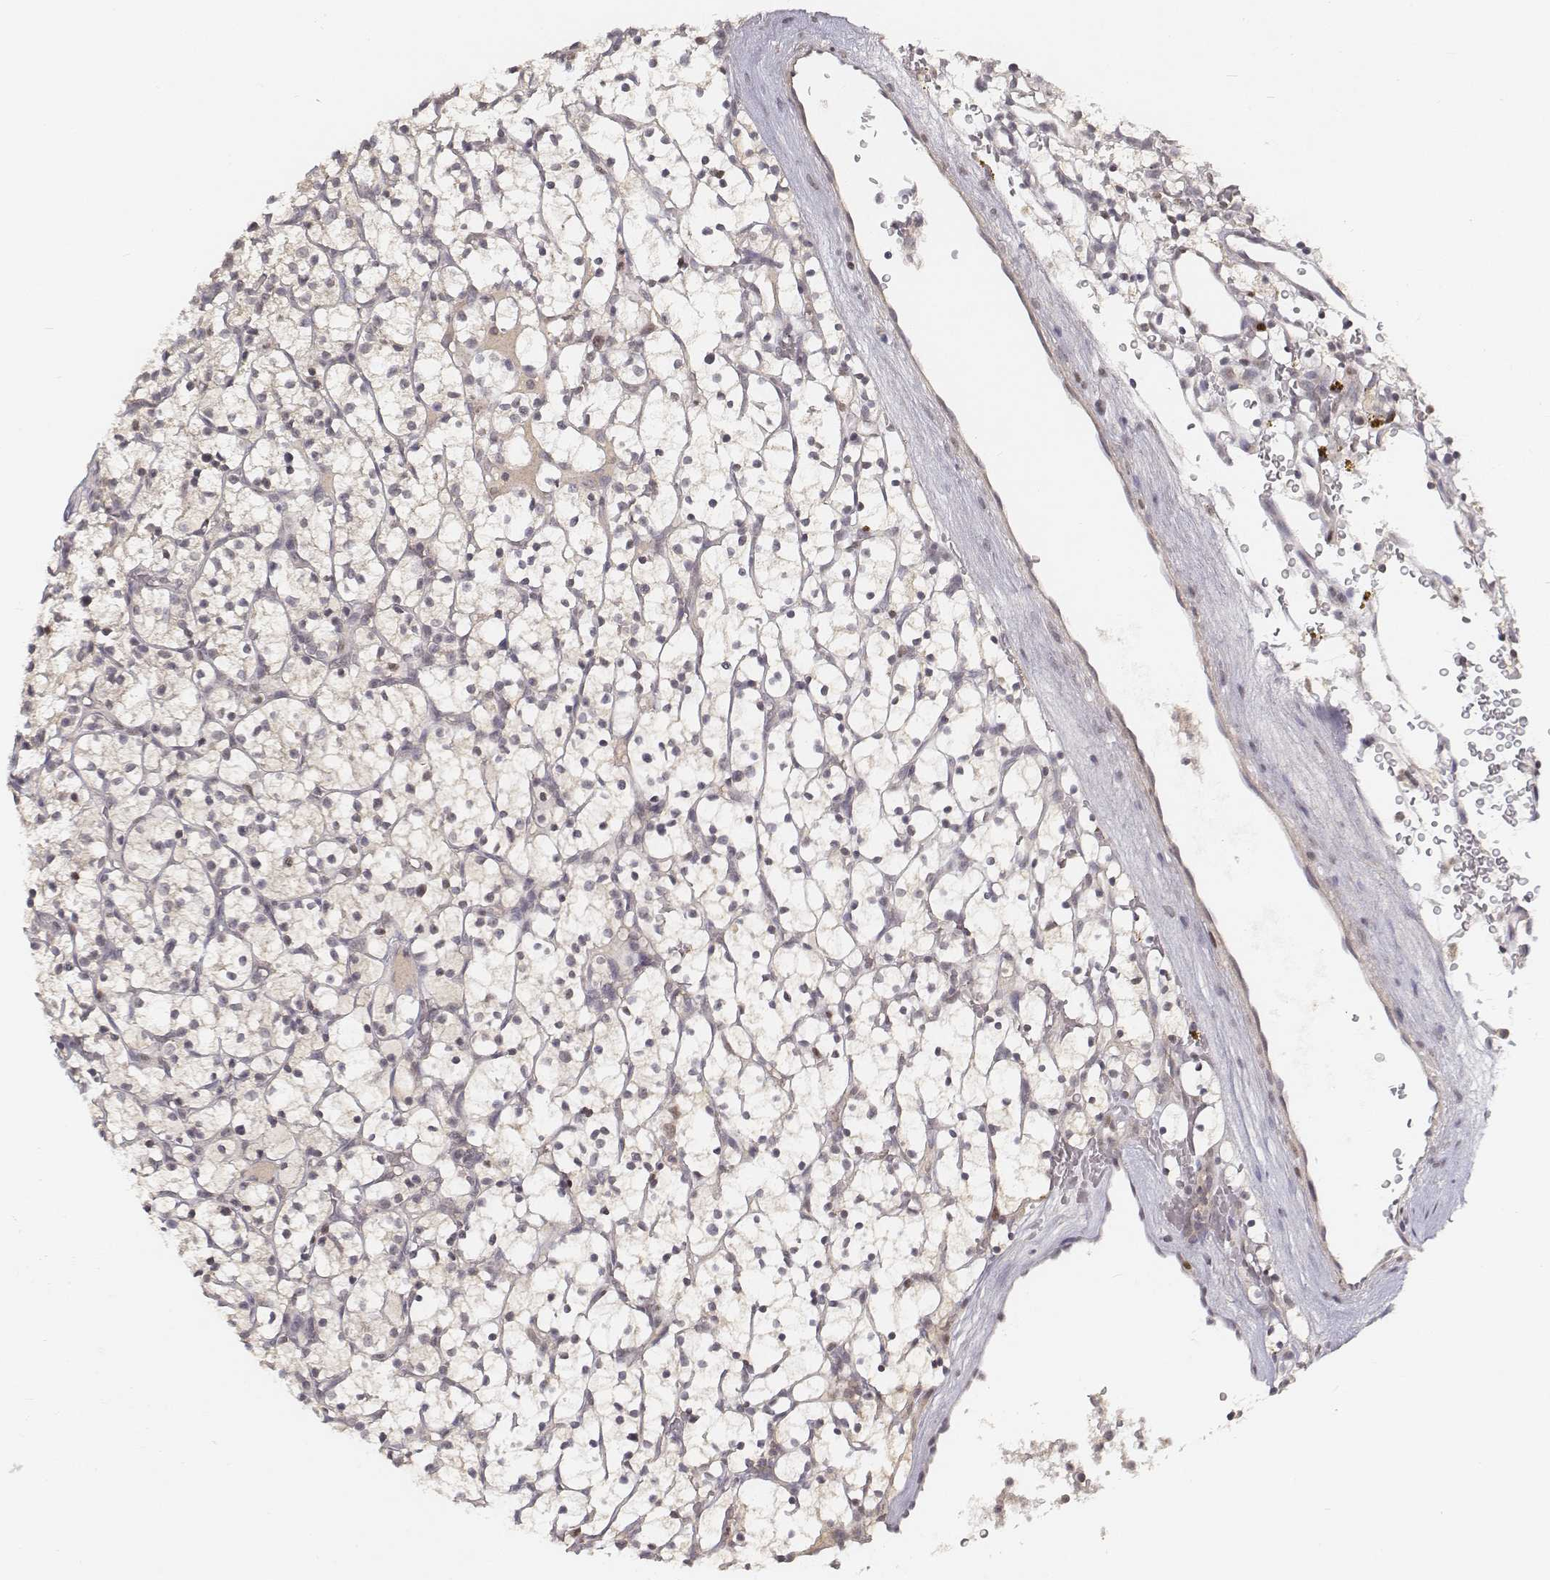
{"staining": {"intensity": "negative", "quantity": "none", "location": "none"}, "tissue": "renal cancer", "cell_type": "Tumor cells", "image_type": "cancer", "snomed": [{"axis": "morphology", "description": "Adenocarcinoma, NOS"}, {"axis": "topography", "description": "Kidney"}], "caption": "IHC image of human renal adenocarcinoma stained for a protein (brown), which demonstrates no positivity in tumor cells. (Stains: DAB immunohistochemistry (IHC) with hematoxylin counter stain, Microscopy: brightfield microscopy at high magnification).", "gene": "FANCD2", "patient": {"sex": "female", "age": 64}}